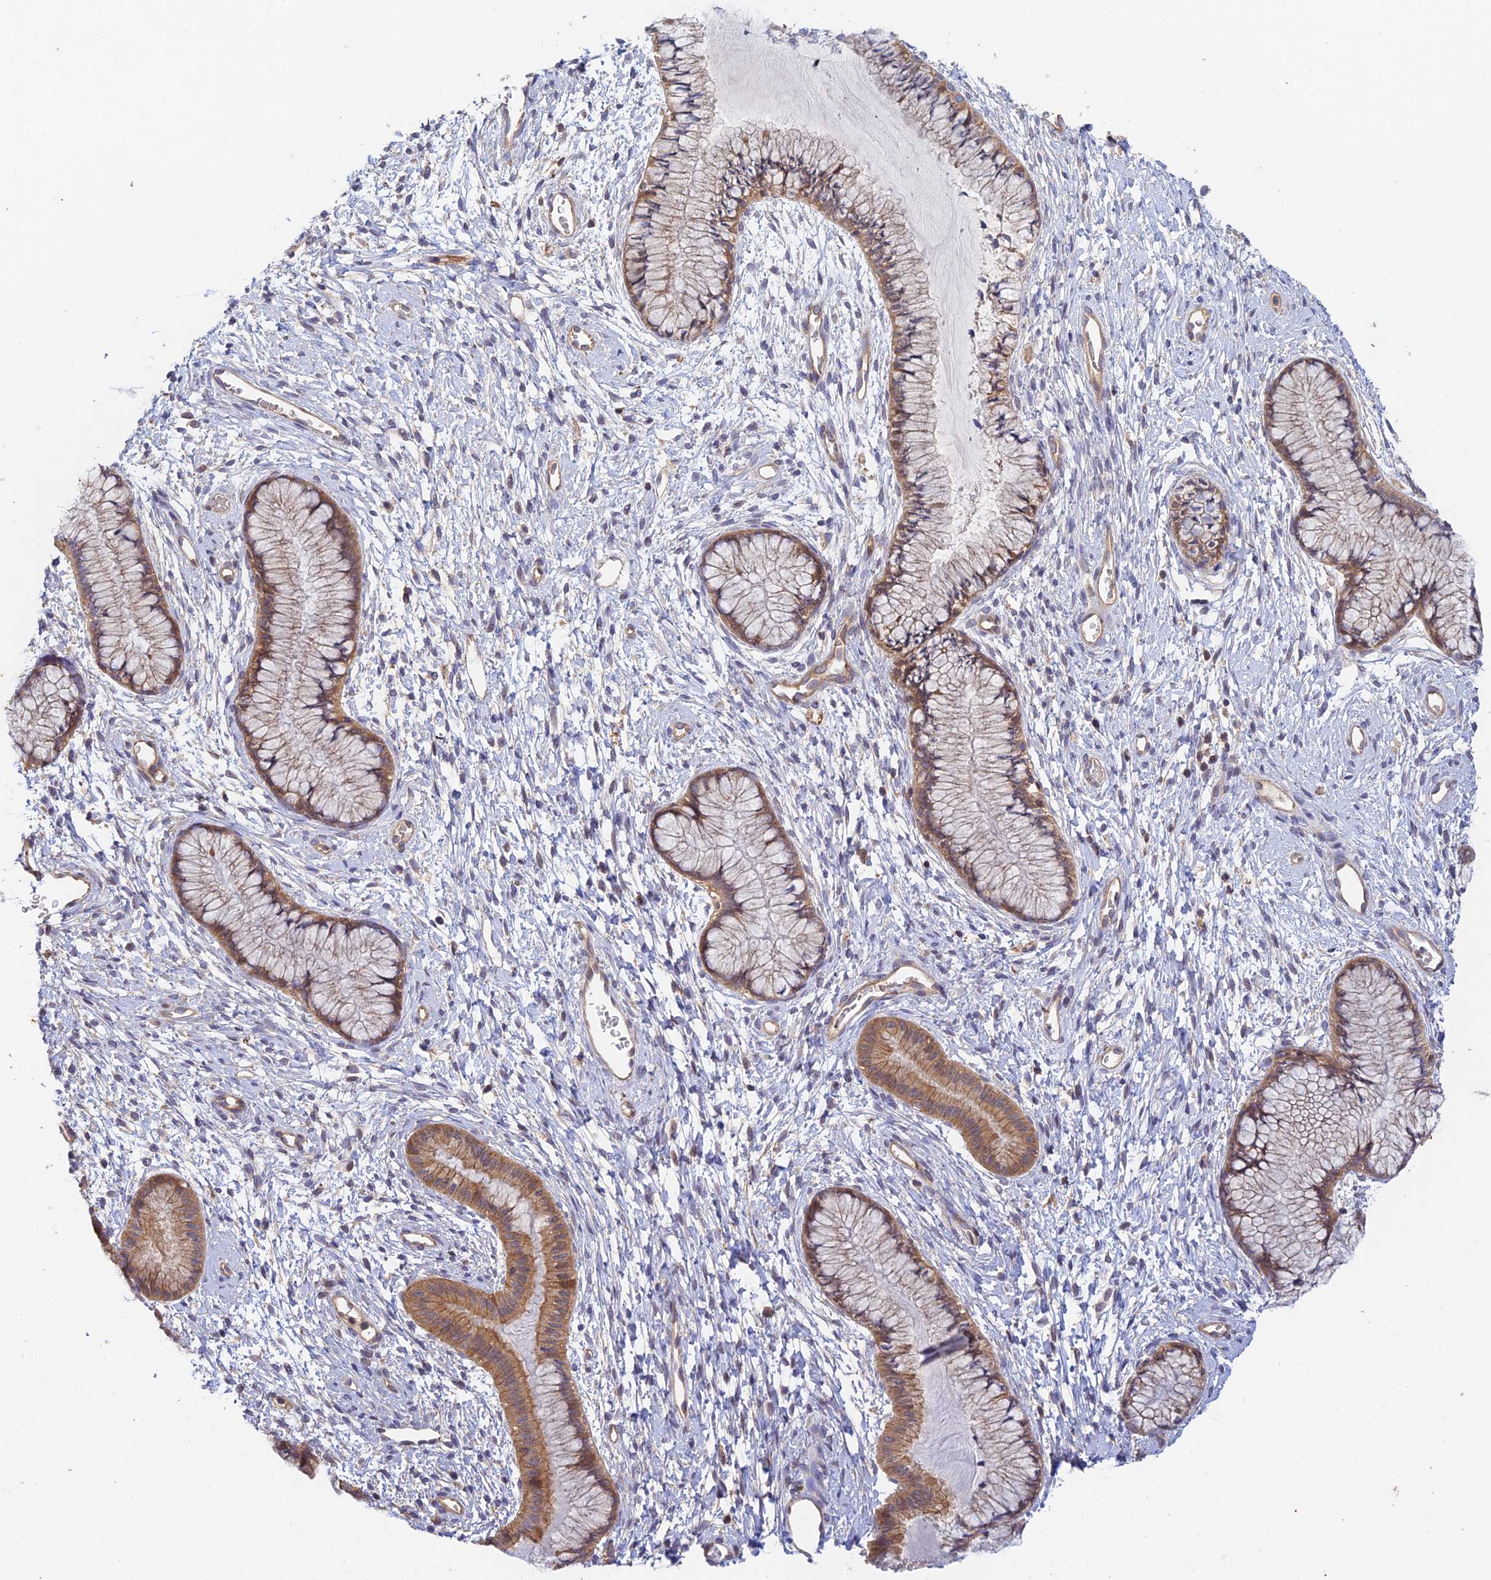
{"staining": {"intensity": "moderate", "quantity": ">75%", "location": "cytoplasmic/membranous"}, "tissue": "cervix", "cell_type": "Glandular cells", "image_type": "normal", "snomed": [{"axis": "morphology", "description": "Normal tissue, NOS"}, {"axis": "topography", "description": "Cervix"}], "caption": "High-magnification brightfield microscopy of benign cervix stained with DAB (brown) and counterstained with hematoxylin (blue). glandular cells exhibit moderate cytoplasmic/membranous expression is present in about>75% of cells. (DAB (3,3'-diaminobenzidine) IHC with brightfield microscopy, high magnification).", "gene": "MYO9A", "patient": {"sex": "female", "age": 42}}